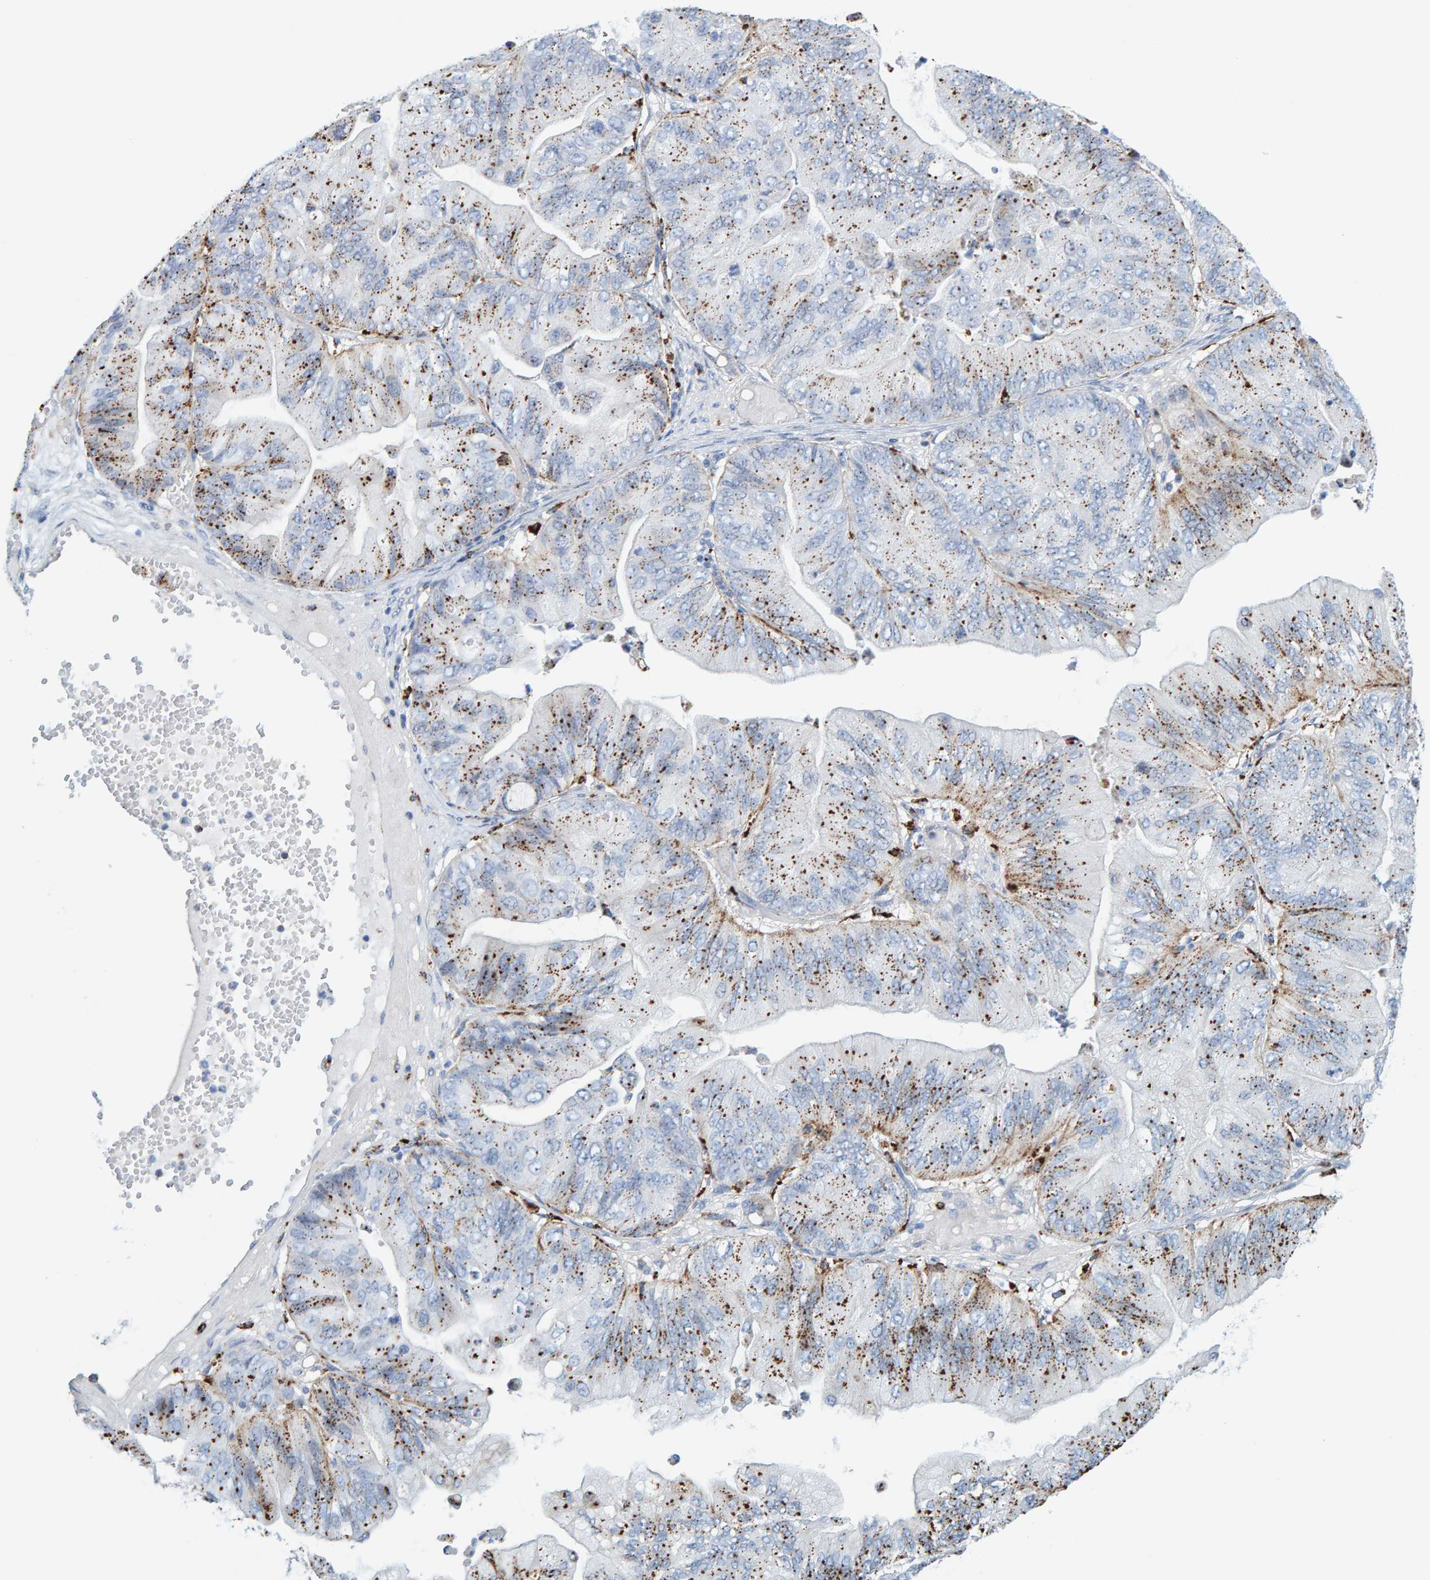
{"staining": {"intensity": "moderate", "quantity": "<25%", "location": "cytoplasmic/membranous"}, "tissue": "ovarian cancer", "cell_type": "Tumor cells", "image_type": "cancer", "snomed": [{"axis": "morphology", "description": "Cystadenocarcinoma, mucinous, NOS"}, {"axis": "topography", "description": "Ovary"}], "caption": "Tumor cells exhibit low levels of moderate cytoplasmic/membranous expression in approximately <25% of cells in ovarian cancer. The staining was performed using DAB (3,3'-diaminobenzidine), with brown indicating positive protein expression. Nuclei are stained blue with hematoxylin.", "gene": "BIN3", "patient": {"sex": "female", "age": 61}}